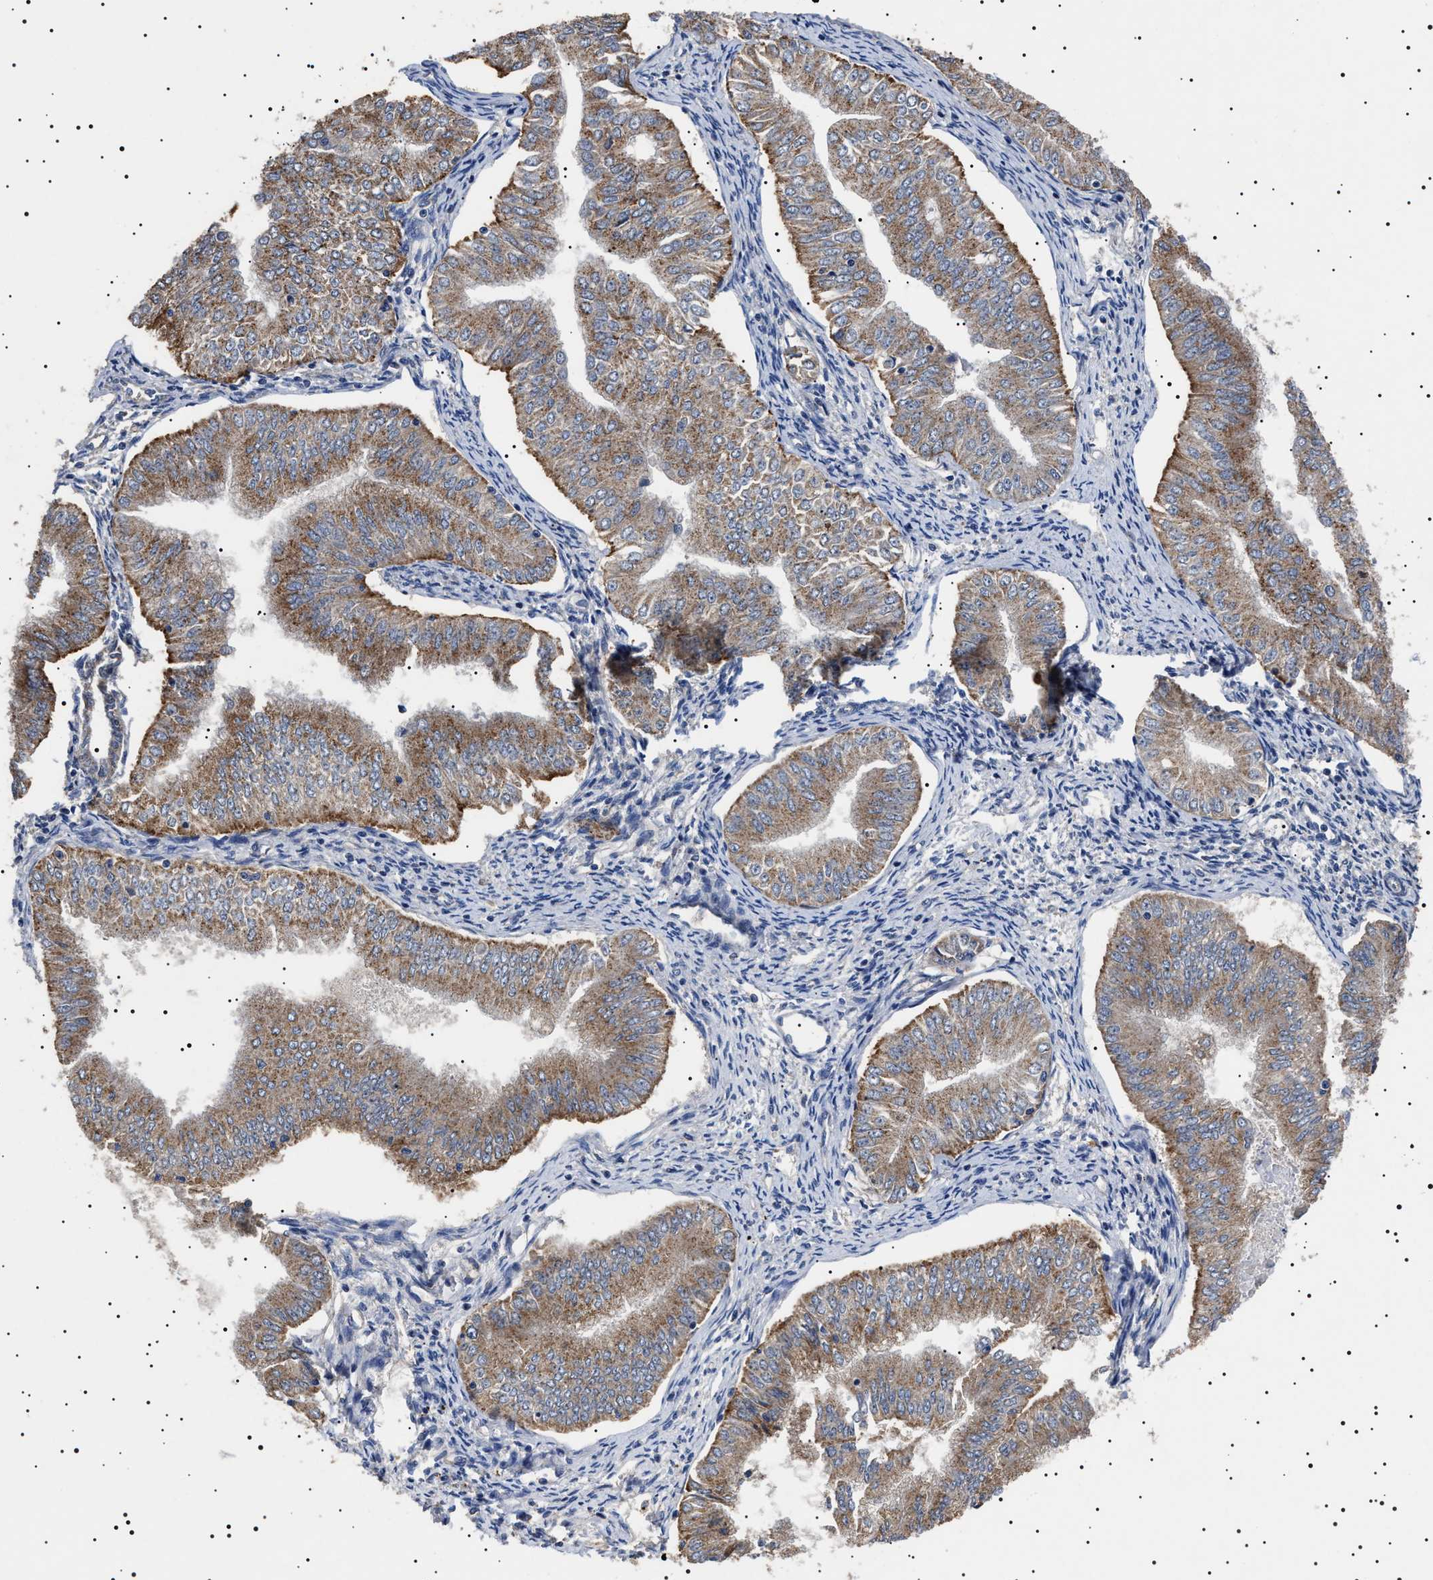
{"staining": {"intensity": "moderate", "quantity": ">75%", "location": "cytoplasmic/membranous"}, "tissue": "endometrial cancer", "cell_type": "Tumor cells", "image_type": "cancer", "snomed": [{"axis": "morphology", "description": "Normal tissue, NOS"}, {"axis": "morphology", "description": "Adenocarcinoma, NOS"}, {"axis": "topography", "description": "Endometrium"}], "caption": "Protein staining of adenocarcinoma (endometrial) tissue displays moderate cytoplasmic/membranous staining in about >75% of tumor cells. The protein is stained brown, and the nuclei are stained in blue (DAB IHC with brightfield microscopy, high magnification).", "gene": "RAB34", "patient": {"sex": "female", "age": 53}}